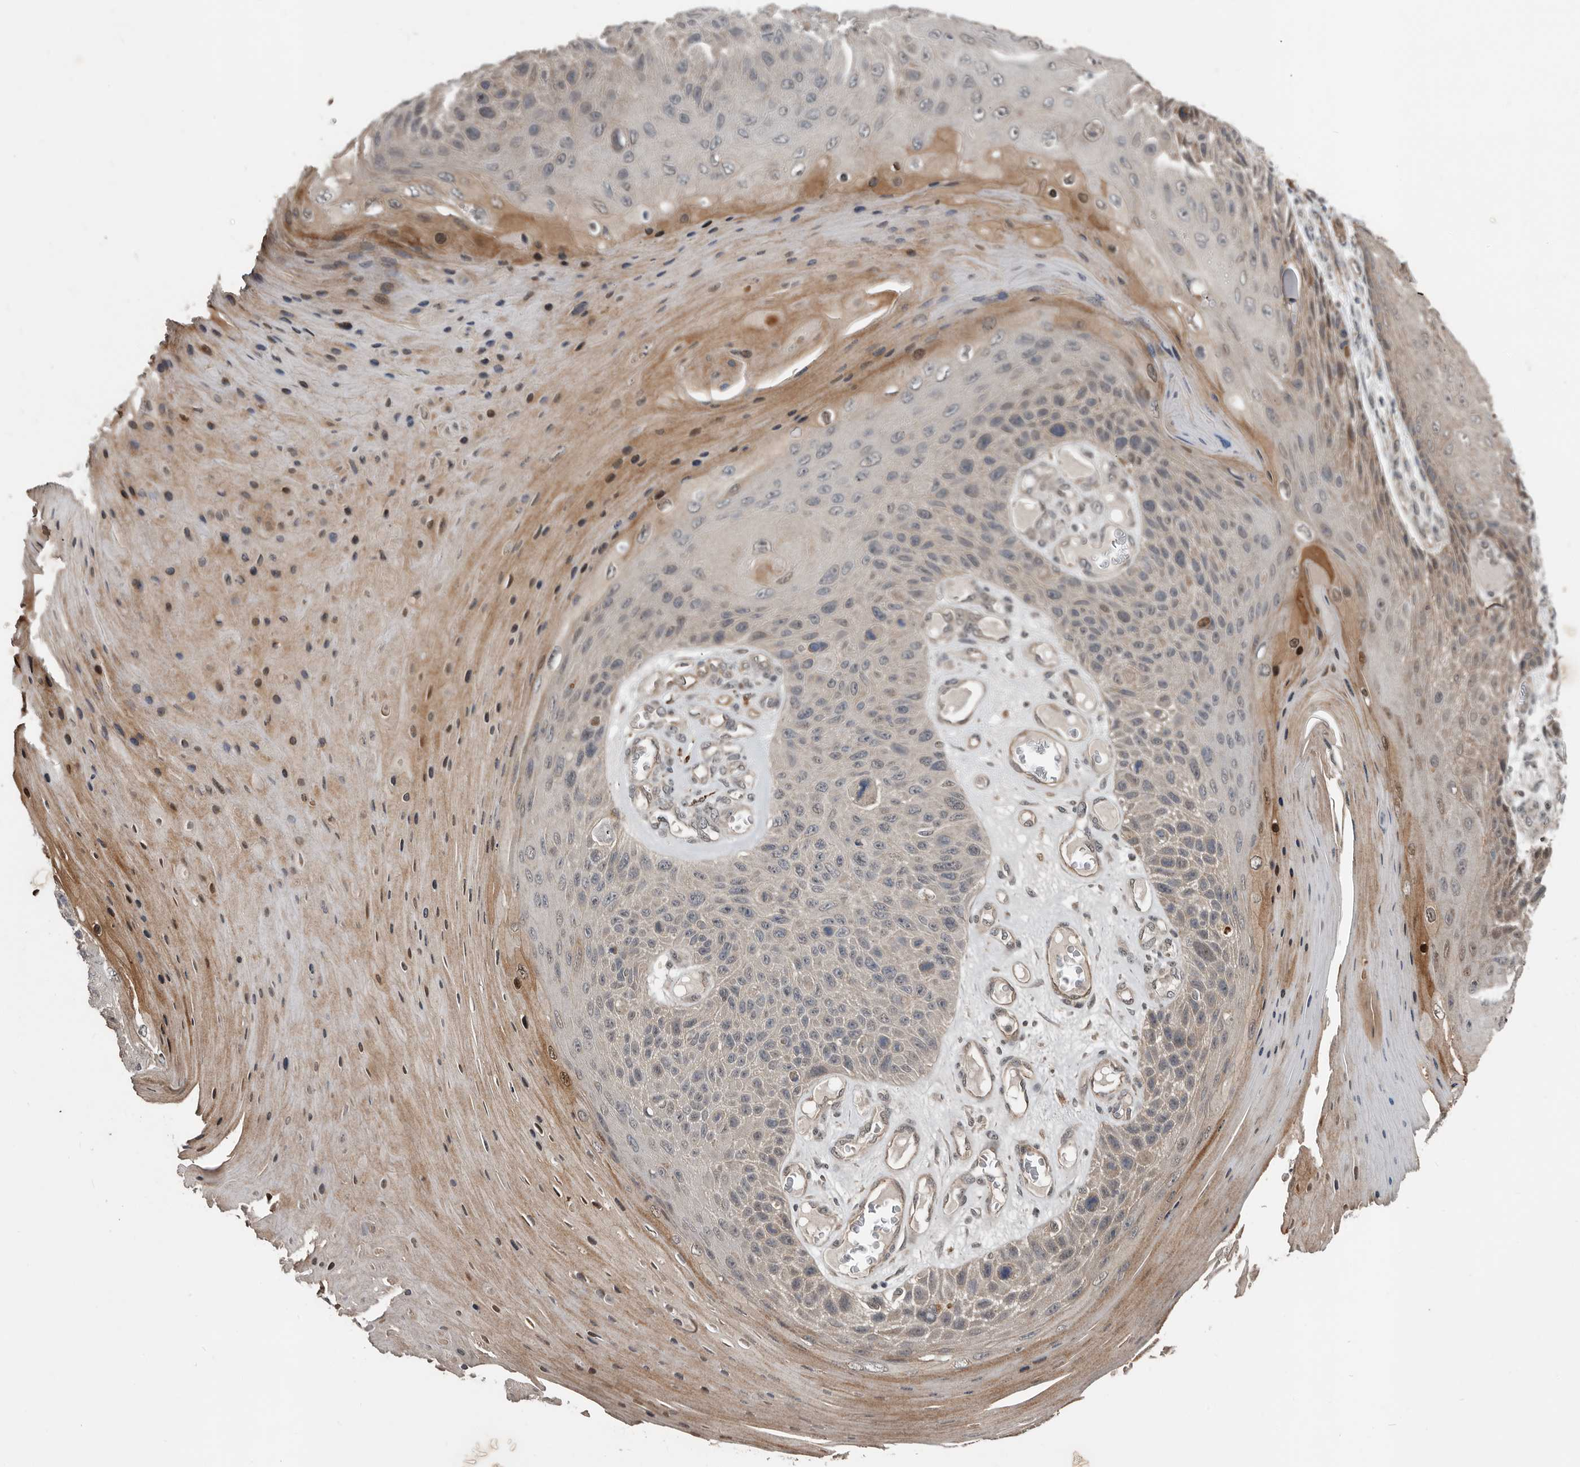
{"staining": {"intensity": "moderate", "quantity": "25%-75%", "location": "cytoplasmic/membranous,nuclear"}, "tissue": "skin cancer", "cell_type": "Tumor cells", "image_type": "cancer", "snomed": [{"axis": "morphology", "description": "Squamous cell carcinoma, NOS"}, {"axis": "topography", "description": "Skin"}], "caption": "DAB immunohistochemical staining of human skin squamous cell carcinoma shows moderate cytoplasmic/membranous and nuclear protein expression in about 25%-75% of tumor cells.", "gene": "YOD1", "patient": {"sex": "female", "age": 88}}